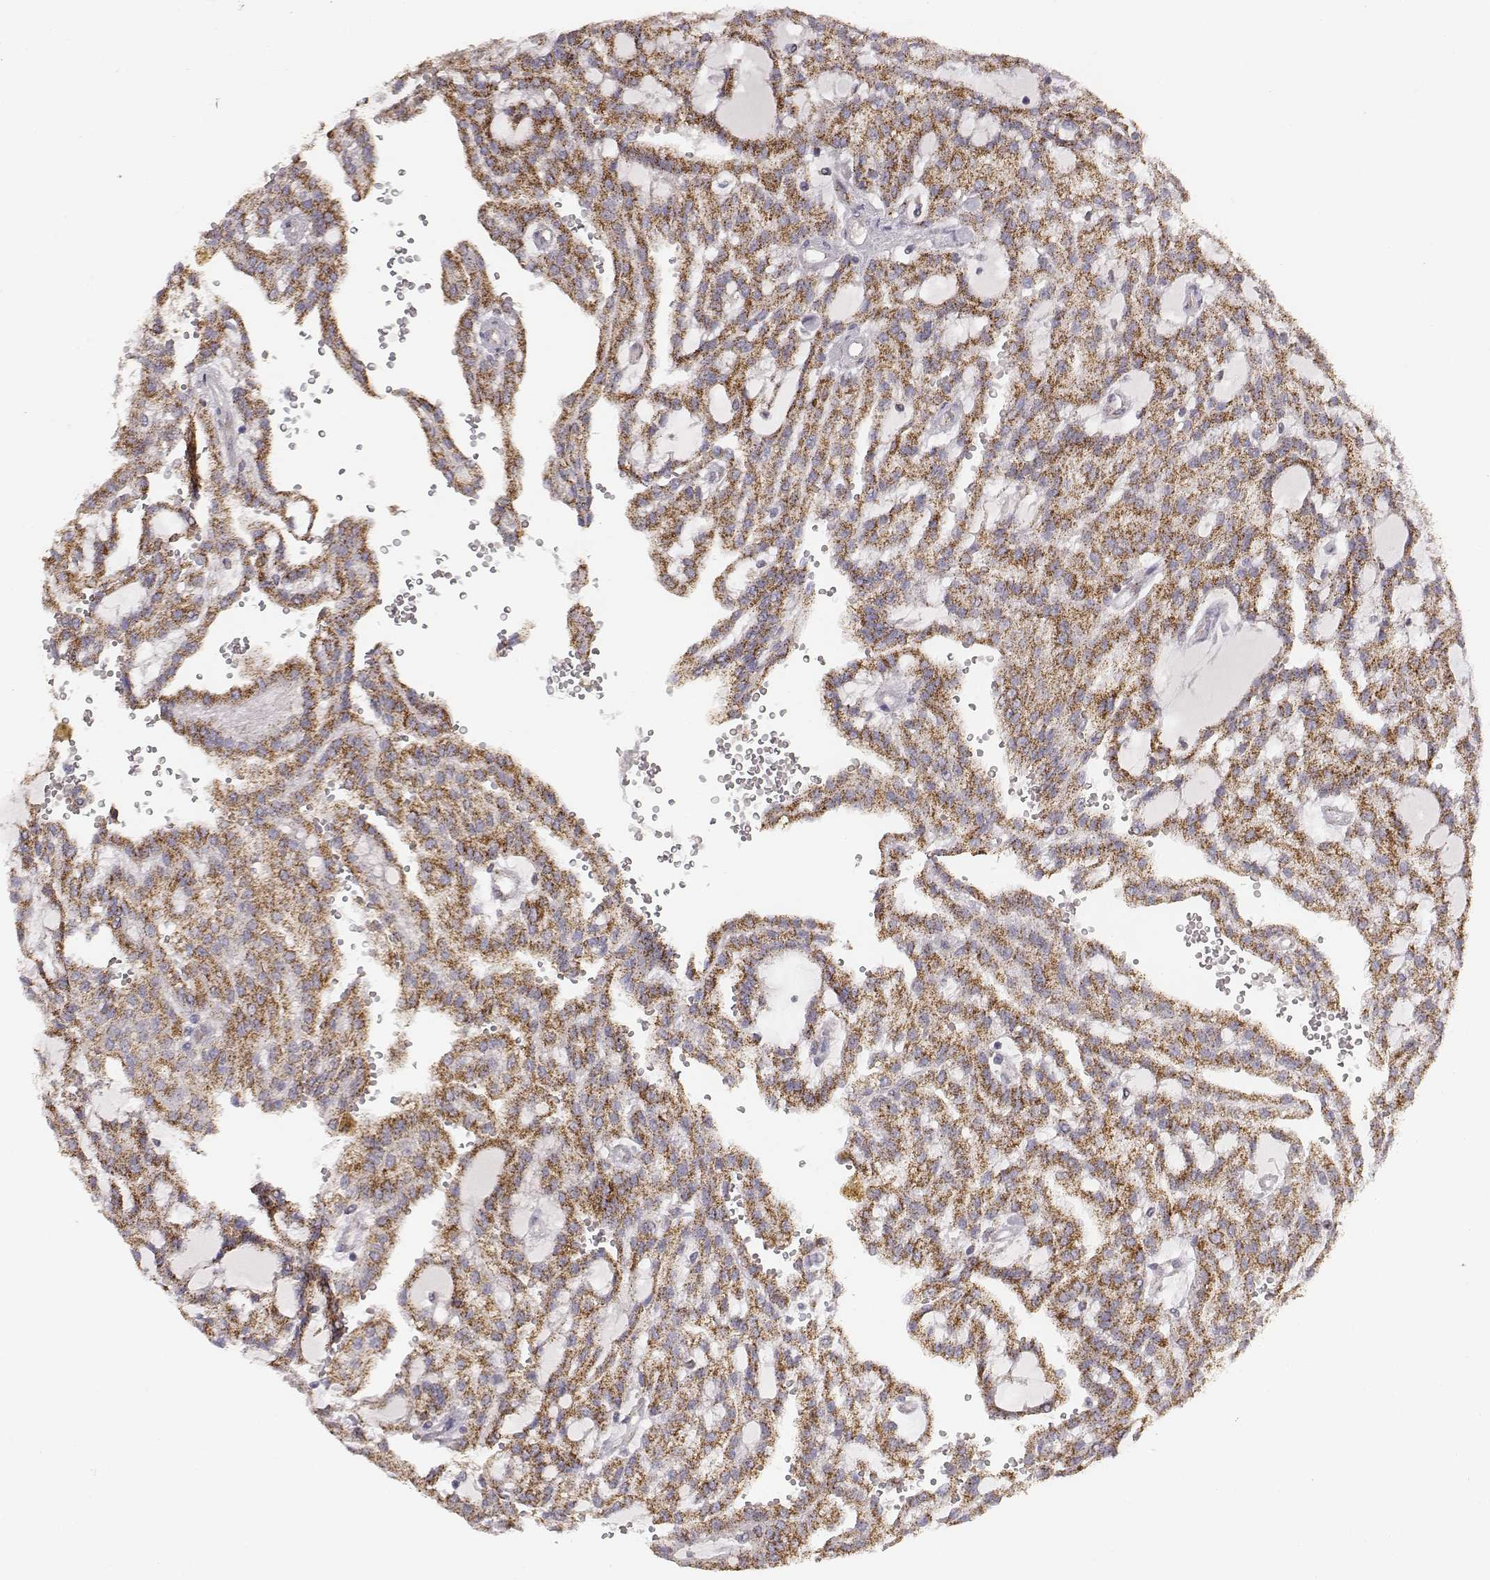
{"staining": {"intensity": "moderate", "quantity": ">75%", "location": "cytoplasmic/membranous"}, "tissue": "renal cancer", "cell_type": "Tumor cells", "image_type": "cancer", "snomed": [{"axis": "morphology", "description": "Adenocarcinoma, NOS"}, {"axis": "topography", "description": "Kidney"}], "caption": "Renal adenocarcinoma tissue demonstrates moderate cytoplasmic/membranous expression in approximately >75% of tumor cells, visualized by immunohistochemistry. The protein is shown in brown color, while the nuclei are stained blue.", "gene": "ABCD3", "patient": {"sex": "male", "age": 63}}